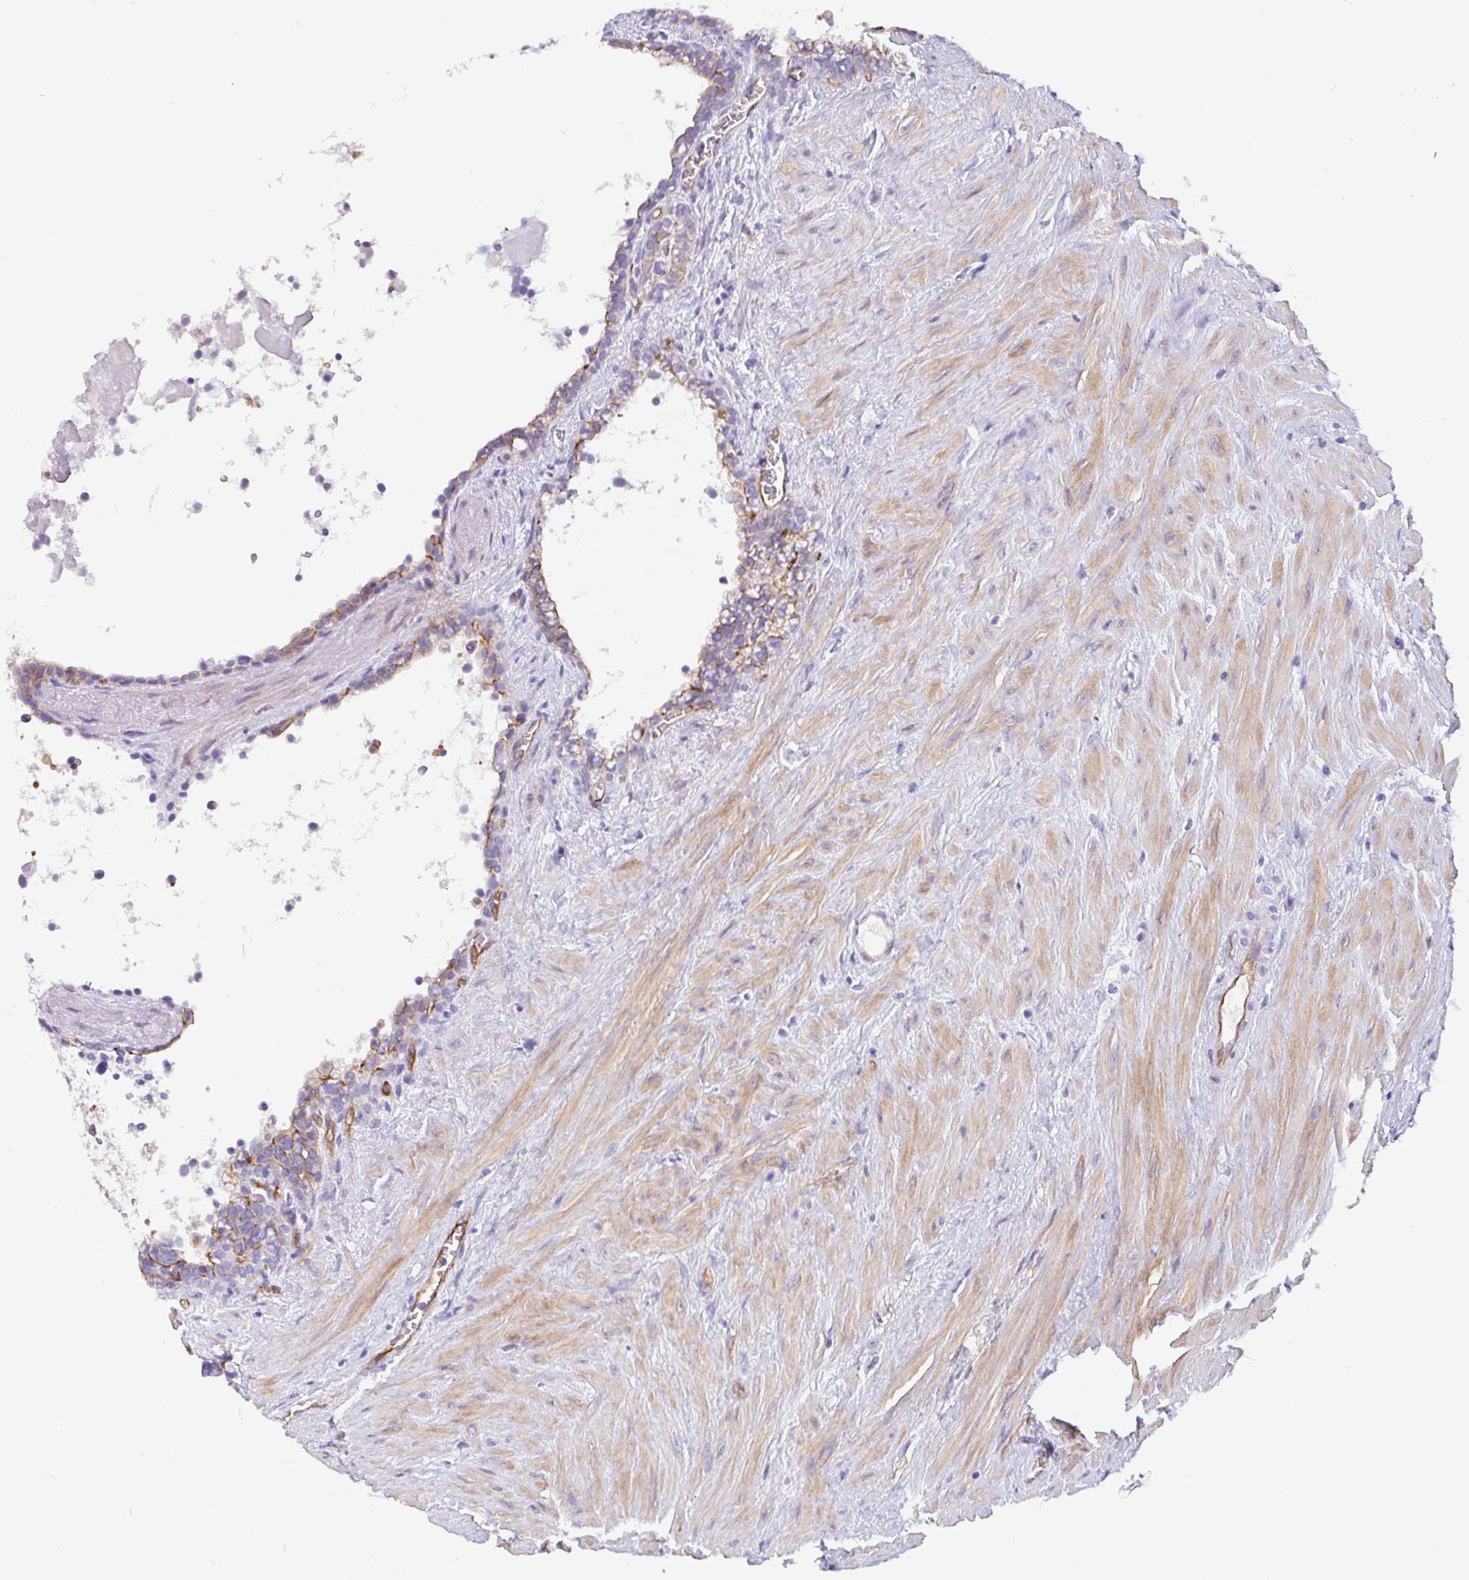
{"staining": {"intensity": "moderate", "quantity": "<25%", "location": "cytoplasmic/membranous"}, "tissue": "seminal vesicle", "cell_type": "Glandular cells", "image_type": "normal", "snomed": [{"axis": "morphology", "description": "Normal tissue, NOS"}, {"axis": "topography", "description": "Seminal veicle"}], "caption": "Immunohistochemistry (DAB (3,3'-diaminobenzidine)) staining of normal seminal vesicle displays moderate cytoplasmic/membranous protein staining in about <25% of glandular cells. (IHC, brightfield microscopy, high magnification).", "gene": "LIMCH1", "patient": {"sex": "male", "age": 76}}